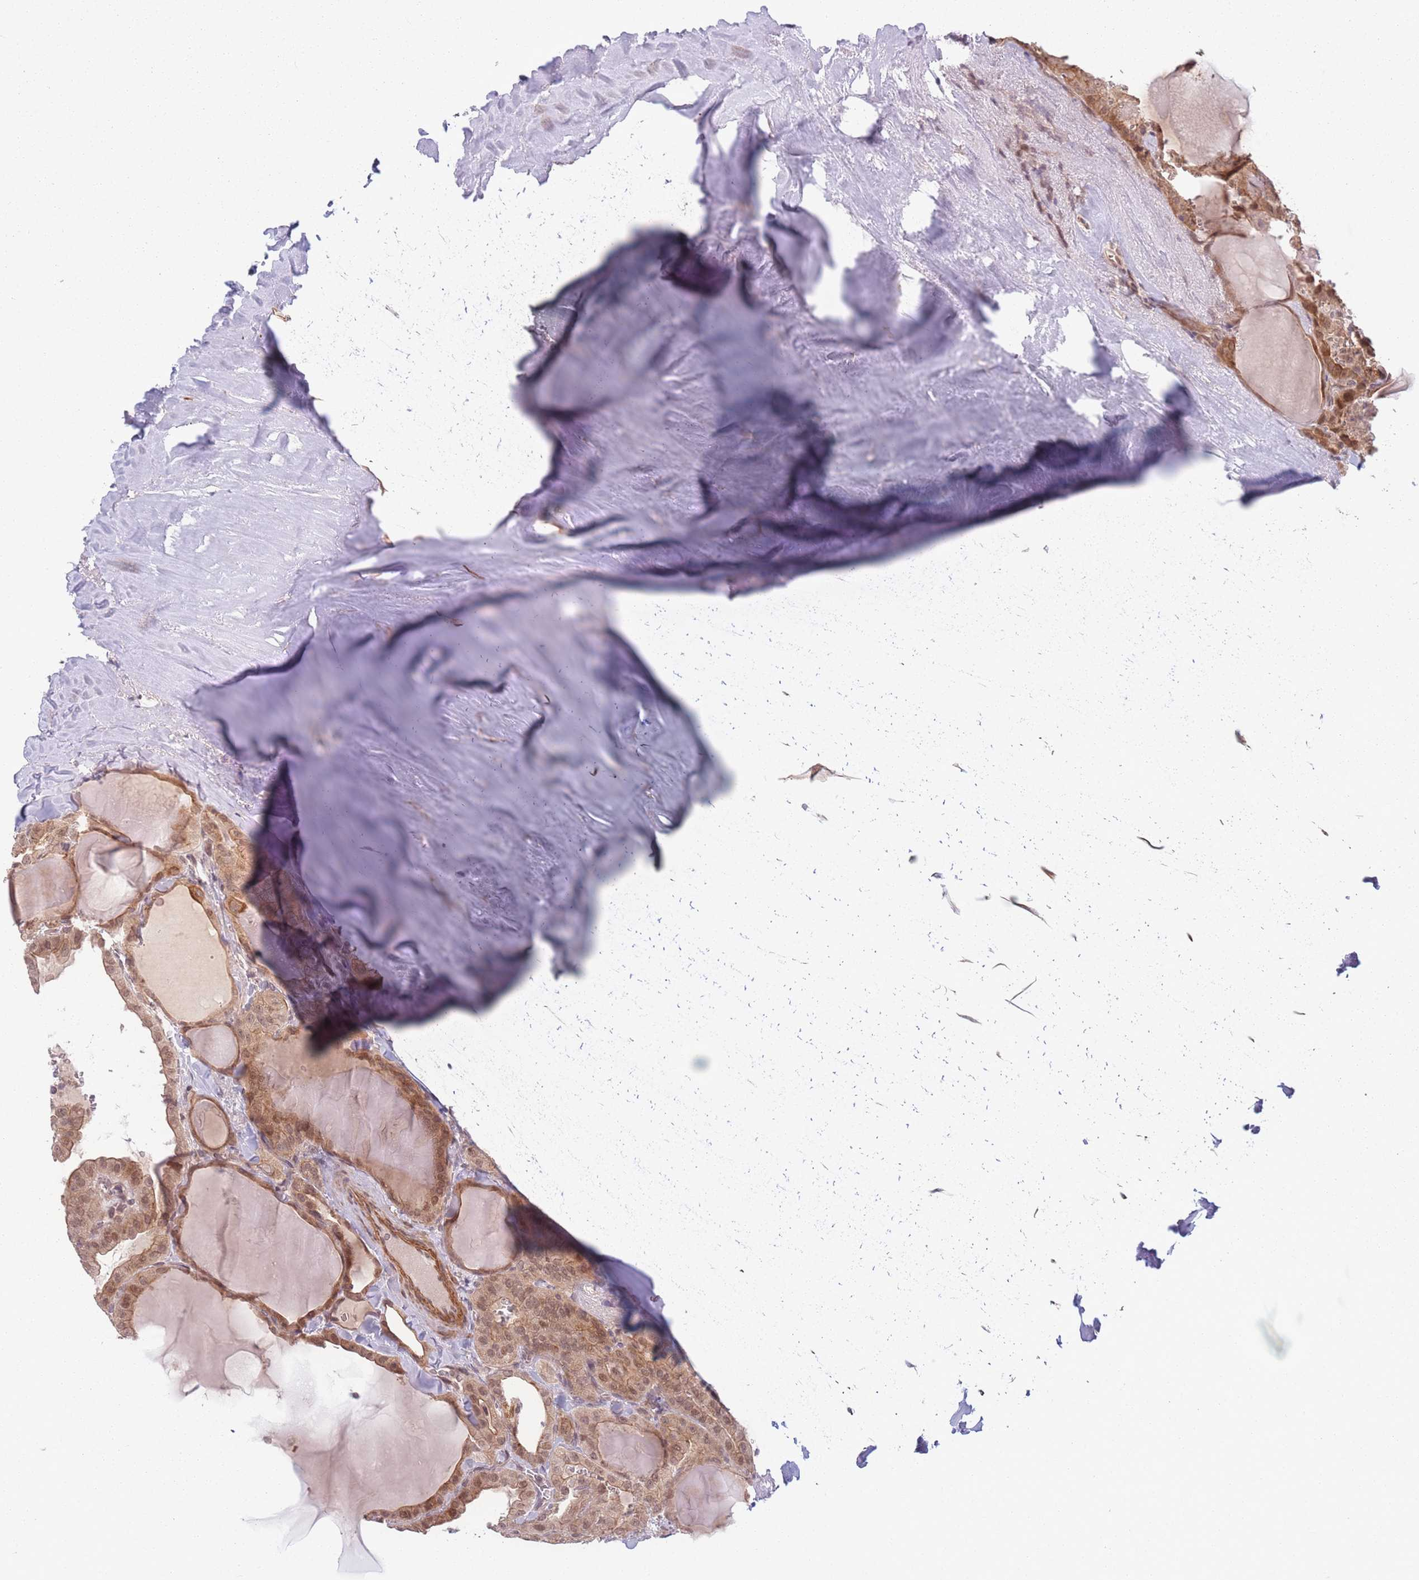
{"staining": {"intensity": "moderate", "quantity": ">75%", "location": "cytoplasmic/membranous,nuclear"}, "tissue": "thyroid cancer", "cell_type": "Tumor cells", "image_type": "cancer", "snomed": [{"axis": "morphology", "description": "Papillary adenocarcinoma, NOS"}, {"axis": "topography", "description": "Thyroid gland"}], "caption": "Immunohistochemical staining of thyroid cancer reveals medium levels of moderate cytoplasmic/membranous and nuclear staining in about >75% of tumor cells.", "gene": "CCDC154", "patient": {"sex": "male", "age": 52}}